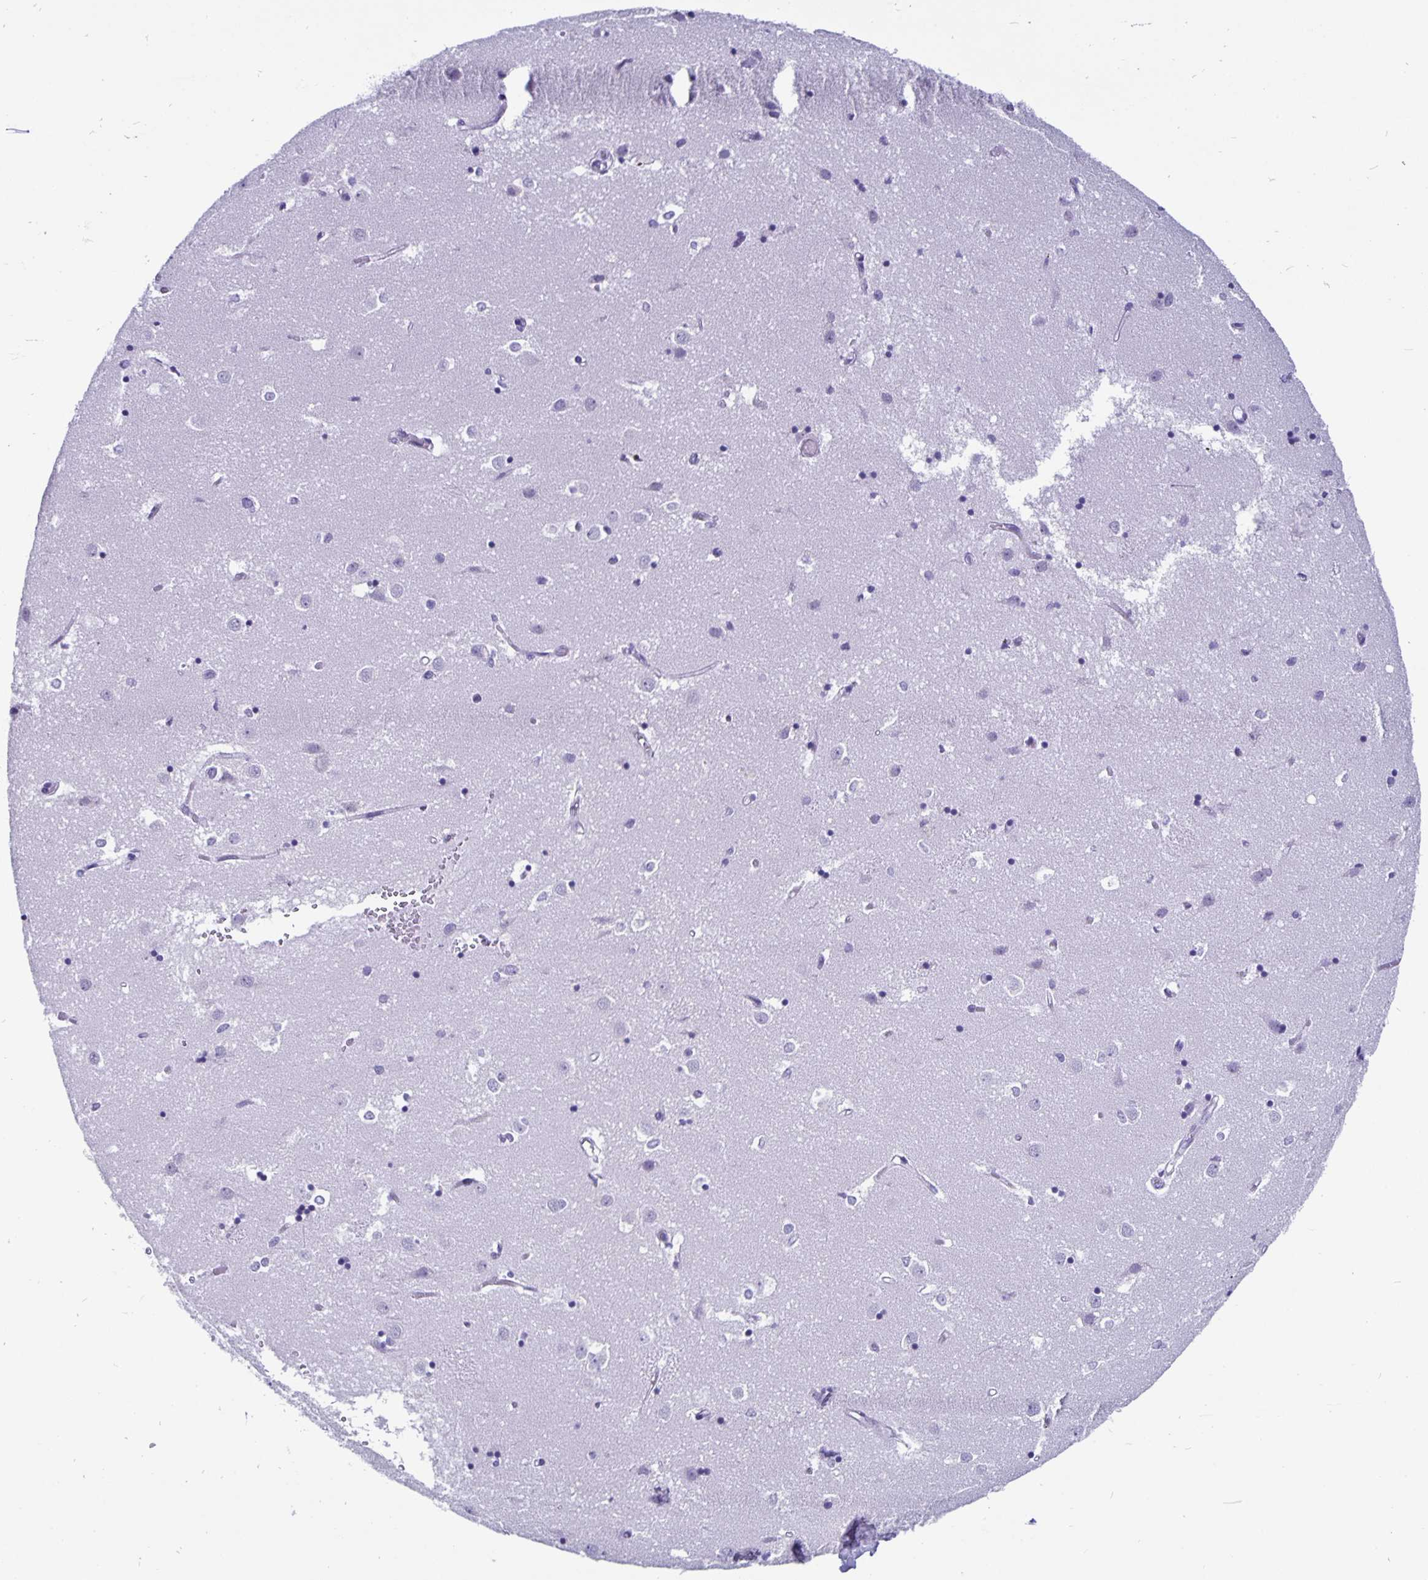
{"staining": {"intensity": "negative", "quantity": "none", "location": "none"}, "tissue": "caudate", "cell_type": "Glial cells", "image_type": "normal", "snomed": [{"axis": "morphology", "description": "Normal tissue, NOS"}, {"axis": "topography", "description": "Lateral ventricle wall"}], "caption": "An immunohistochemistry photomicrograph of normal caudate is shown. There is no staining in glial cells of caudate.", "gene": "ODF3B", "patient": {"sex": "male", "age": 54}}